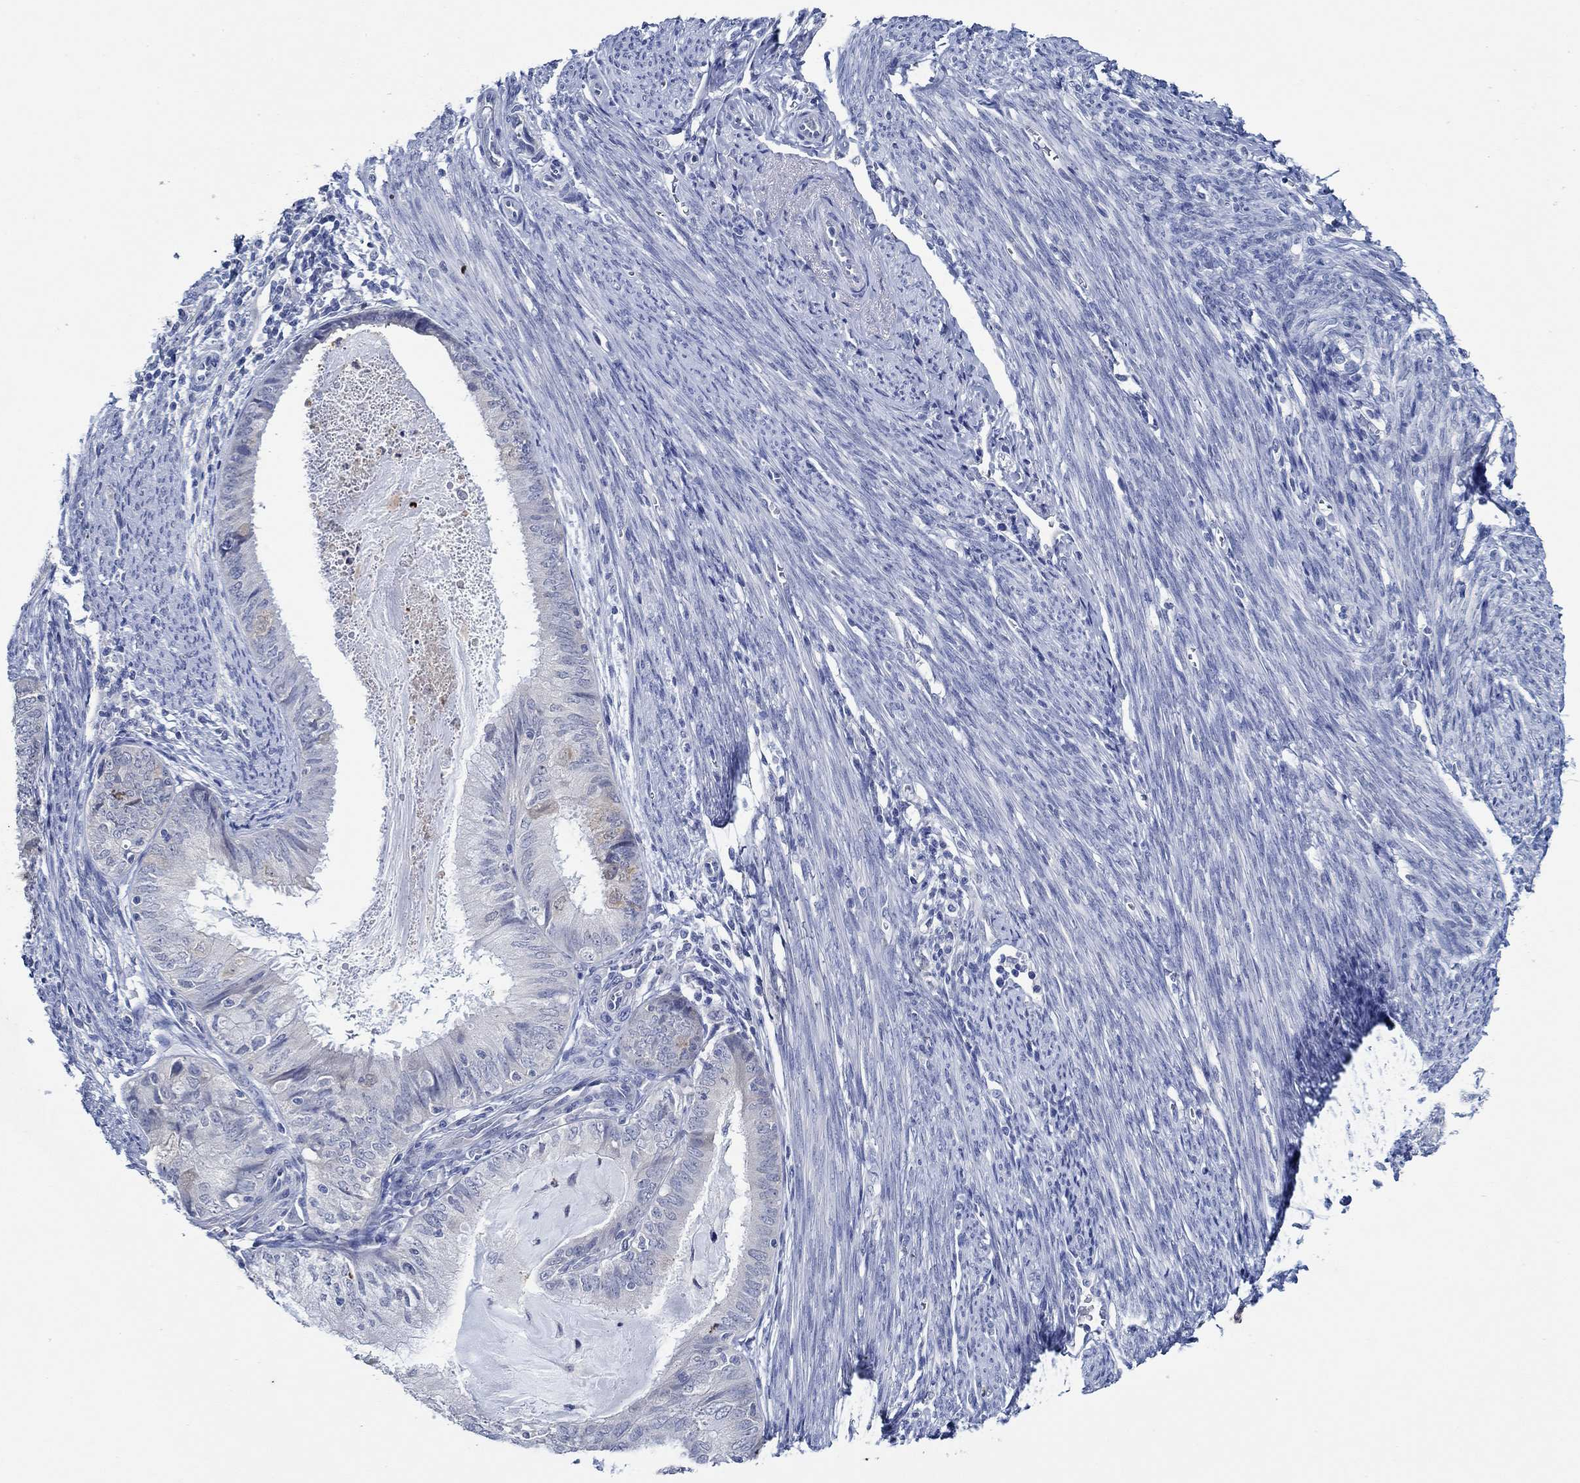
{"staining": {"intensity": "weak", "quantity": "<25%", "location": "cytoplasmic/membranous"}, "tissue": "endometrial cancer", "cell_type": "Tumor cells", "image_type": "cancer", "snomed": [{"axis": "morphology", "description": "Adenocarcinoma, NOS"}, {"axis": "topography", "description": "Endometrium"}], "caption": "Immunohistochemical staining of adenocarcinoma (endometrial) reveals no significant staining in tumor cells. (DAB (3,3'-diaminobenzidine) immunohistochemistry with hematoxylin counter stain).", "gene": "ZNF671", "patient": {"sex": "female", "age": 57}}